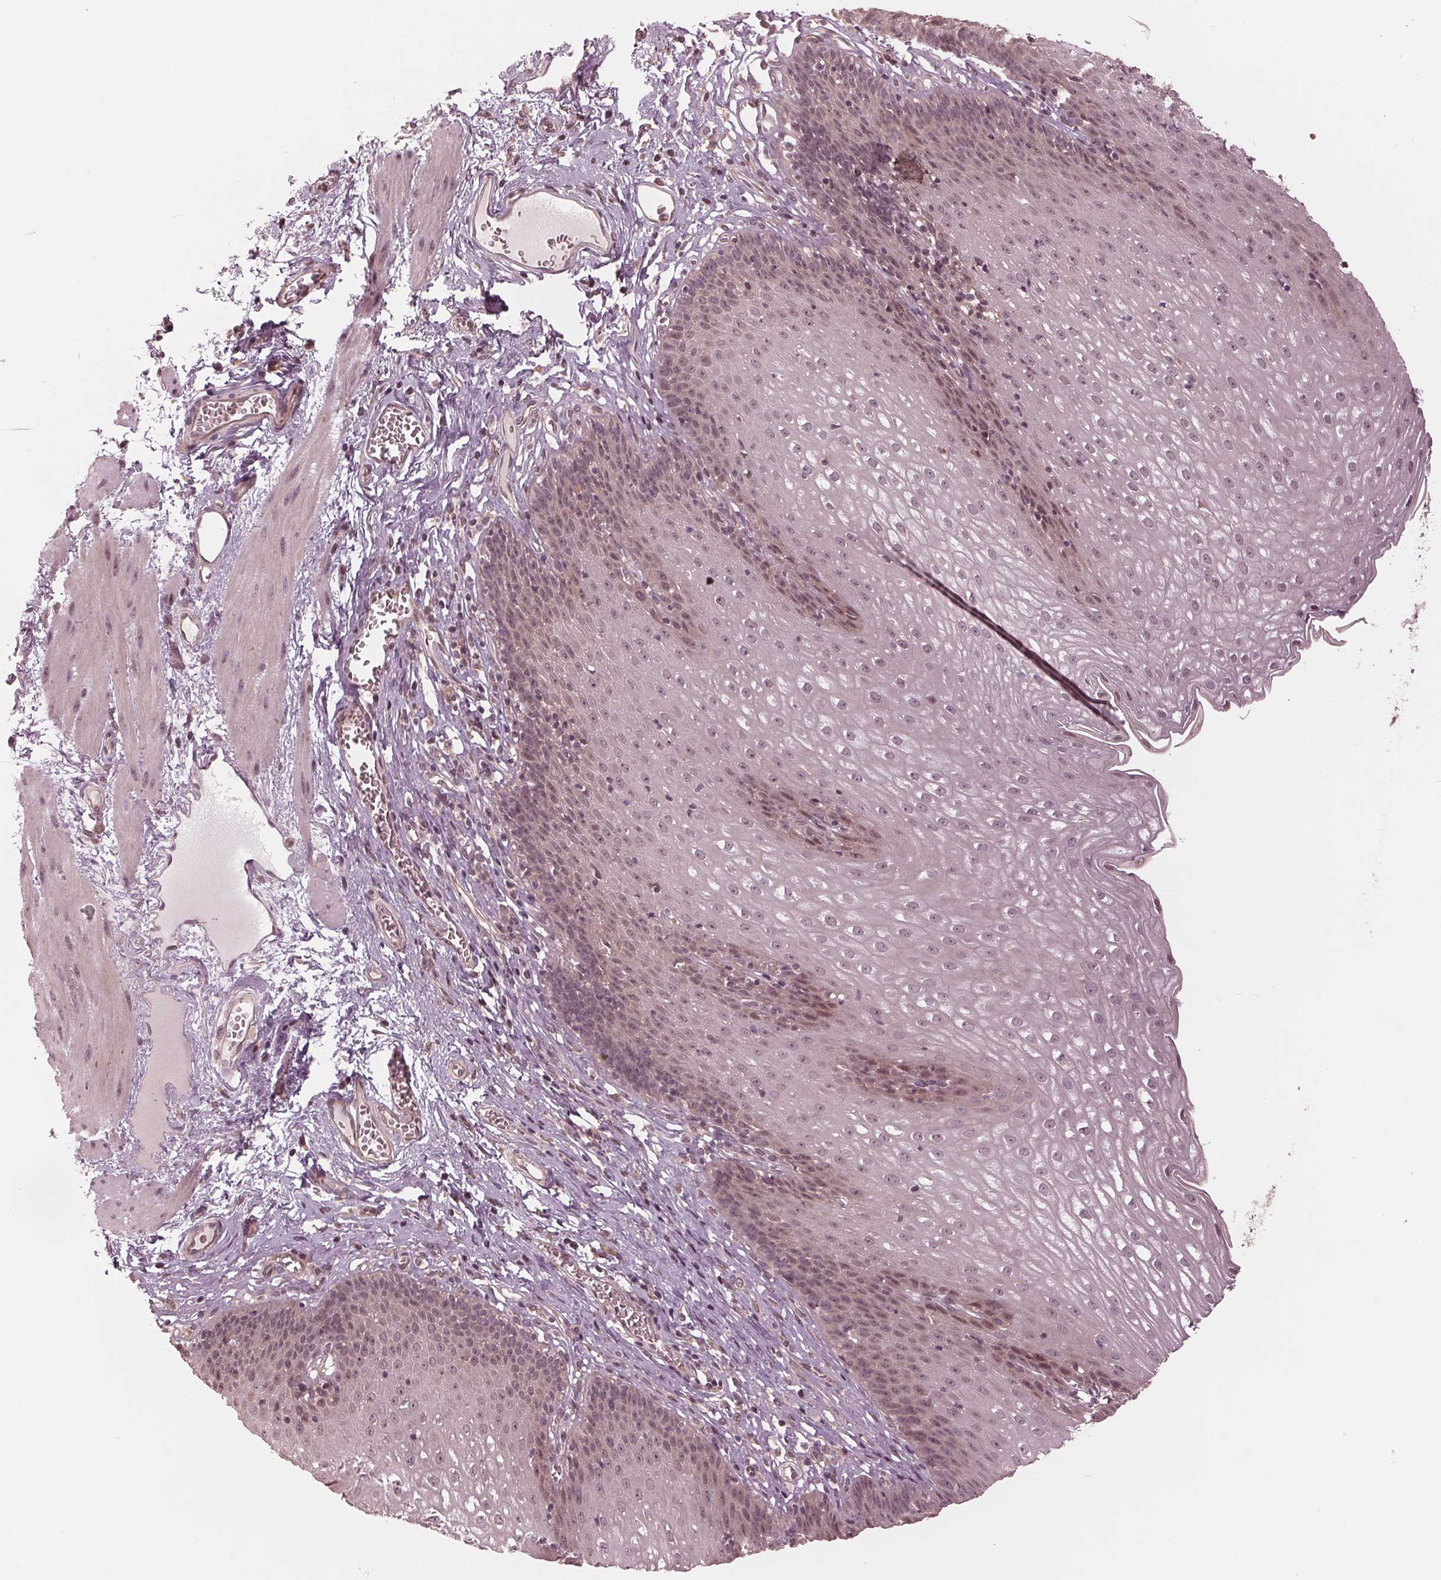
{"staining": {"intensity": "moderate", "quantity": "25%-75%", "location": "nuclear"}, "tissue": "esophagus", "cell_type": "Squamous epithelial cells", "image_type": "normal", "snomed": [{"axis": "morphology", "description": "Normal tissue, NOS"}, {"axis": "topography", "description": "Esophagus"}], "caption": "DAB immunohistochemical staining of normal human esophagus exhibits moderate nuclear protein staining in about 25%-75% of squamous epithelial cells.", "gene": "ZNF471", "patient": {"sex": "male", "age": 72}}